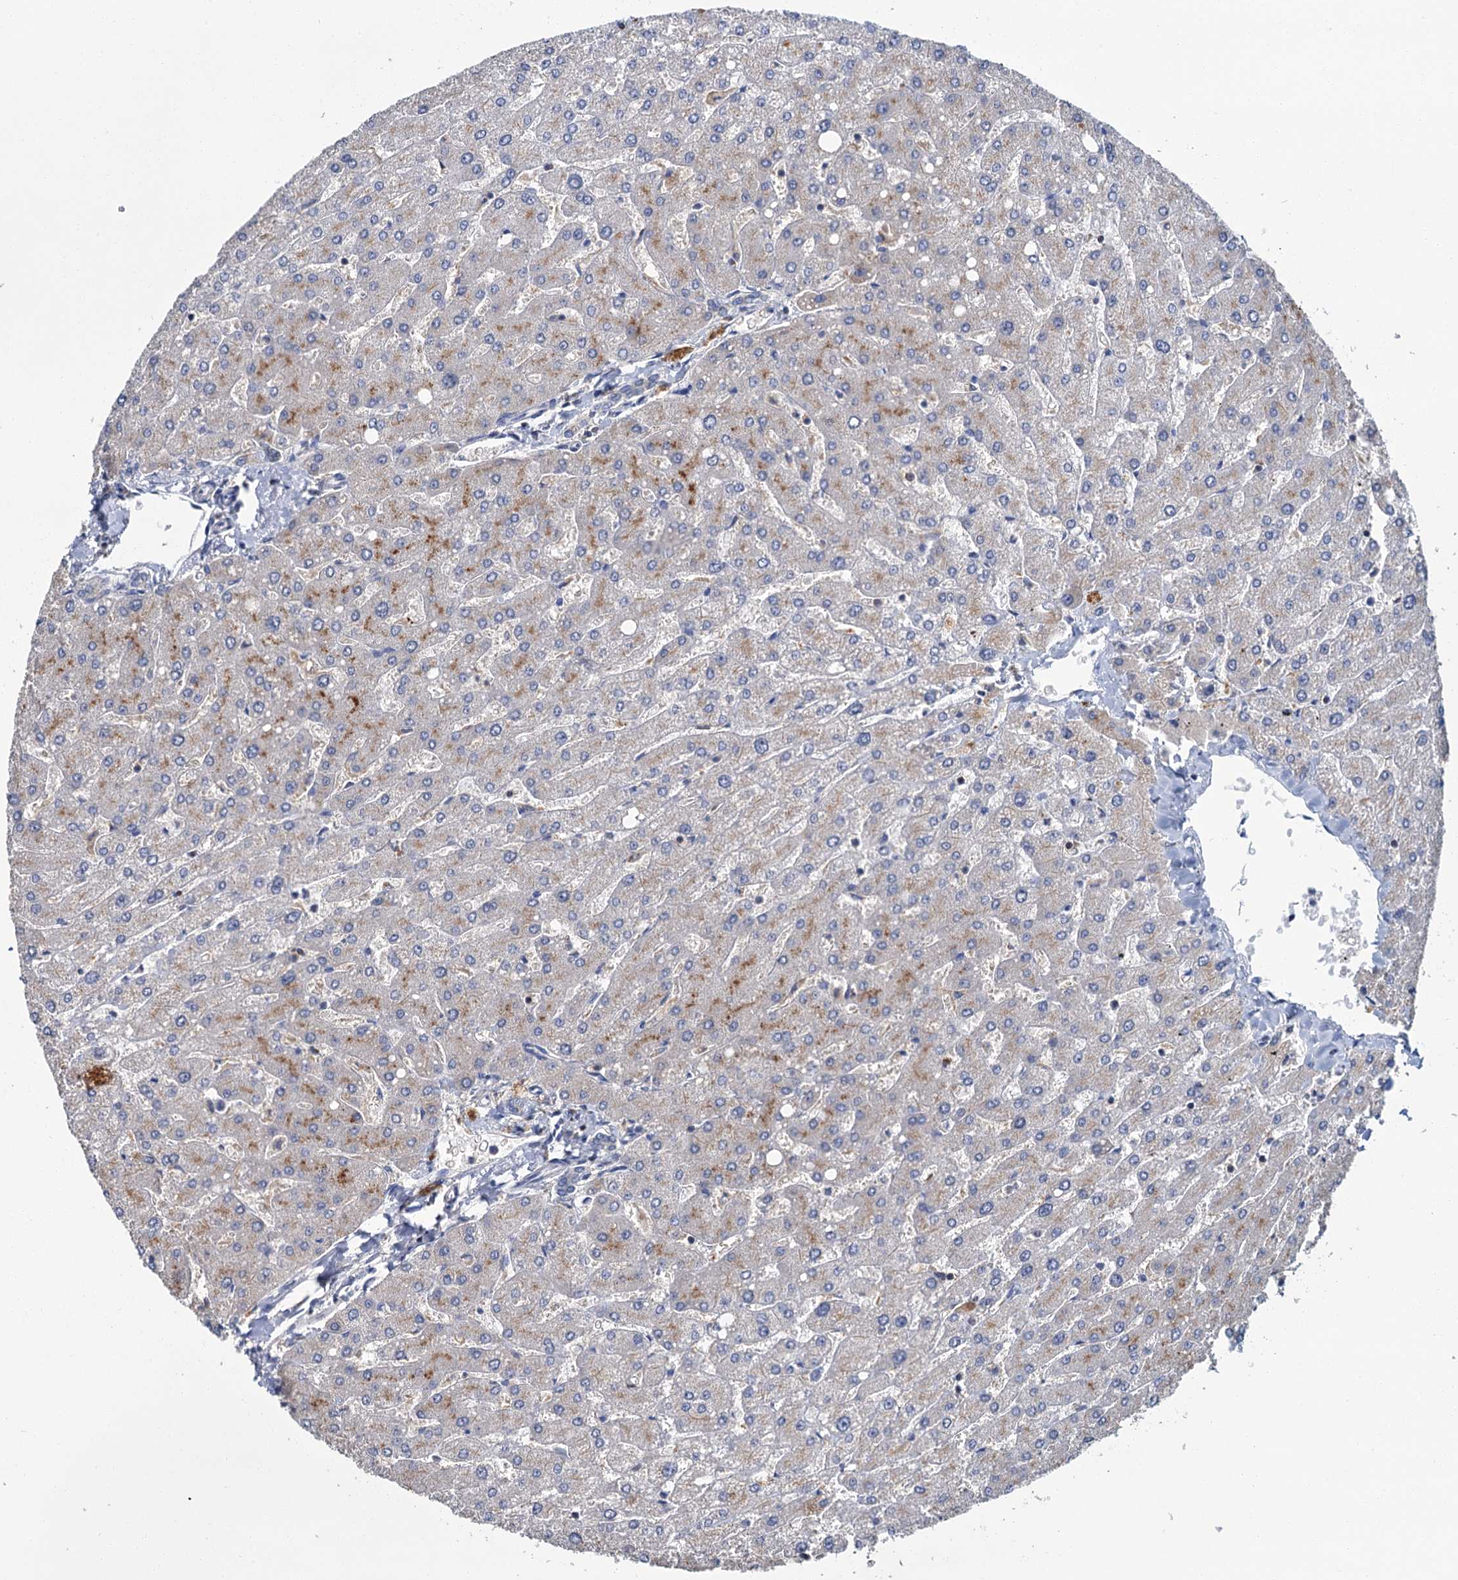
{"staining": {"intensity": "negative", "quantity": "none", "location": "none"}, "tissue": "liver", "cell_type": "Cholangiocytes", "image_type": "normal", "snomed": [{"axis": "morphology", "description": "Normal tissue, NOS"}, {"axis": "topography", "description": "Liver"}], "caption": "An image of liver stained for a protein exhibits no brown staining in cholangiocytes. Brightfield microscopy of IHC stained with DAB (3,3'-diaminobenzidine) (brown) and hematoxylin (blue), captured at high magnification.", "gene": "FGFR2", "patient": {"sex": "male", "age": 55}}